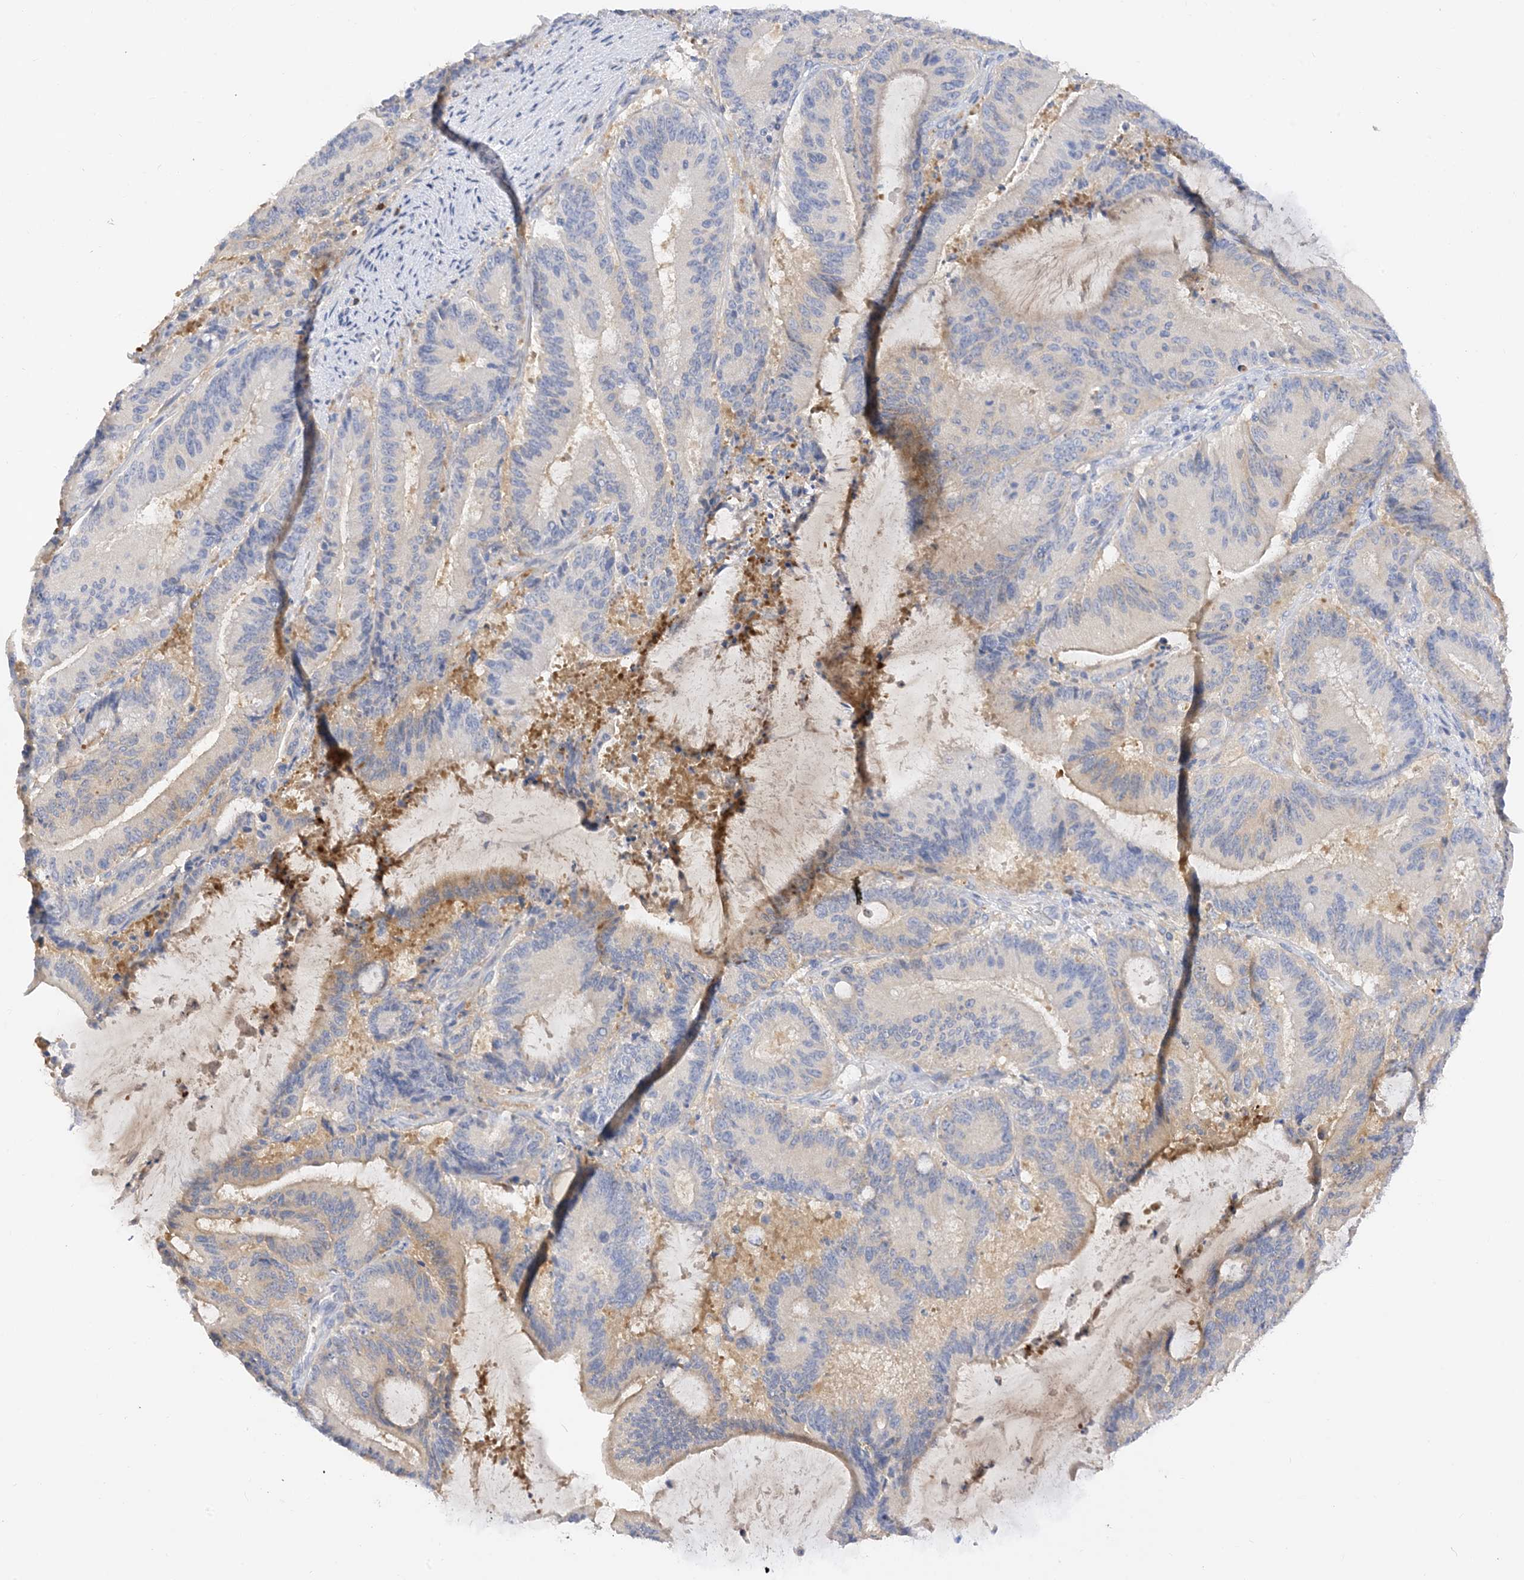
{"staining": {"intensity": "weak", "quantity": "<25%", "location": "cytoplasmic/membranous"}, "tissue": "liver cancer", "cell_type": "Tumor cells", "image_type": "cancer", "snomed": [{"axis": "morphology", "description": "Normal tissue, NOS"}, {"axis": "morphology", "description": "Cholangiocarcinoma"}, {"axis": "topography", "description": "Liver"}, {"axis": "topography", "description": "Peripheral nerve tissue"}], "caption": "DAB immunohistochemical staining of human liver cancer shows no significant positivity in tumor cells. (DAB immunohistochemistry (IHC) visualized using brightfield microscopy, high magnification).", "gene": "ARV1", "patient": {"sex": "female", "age": 73}}